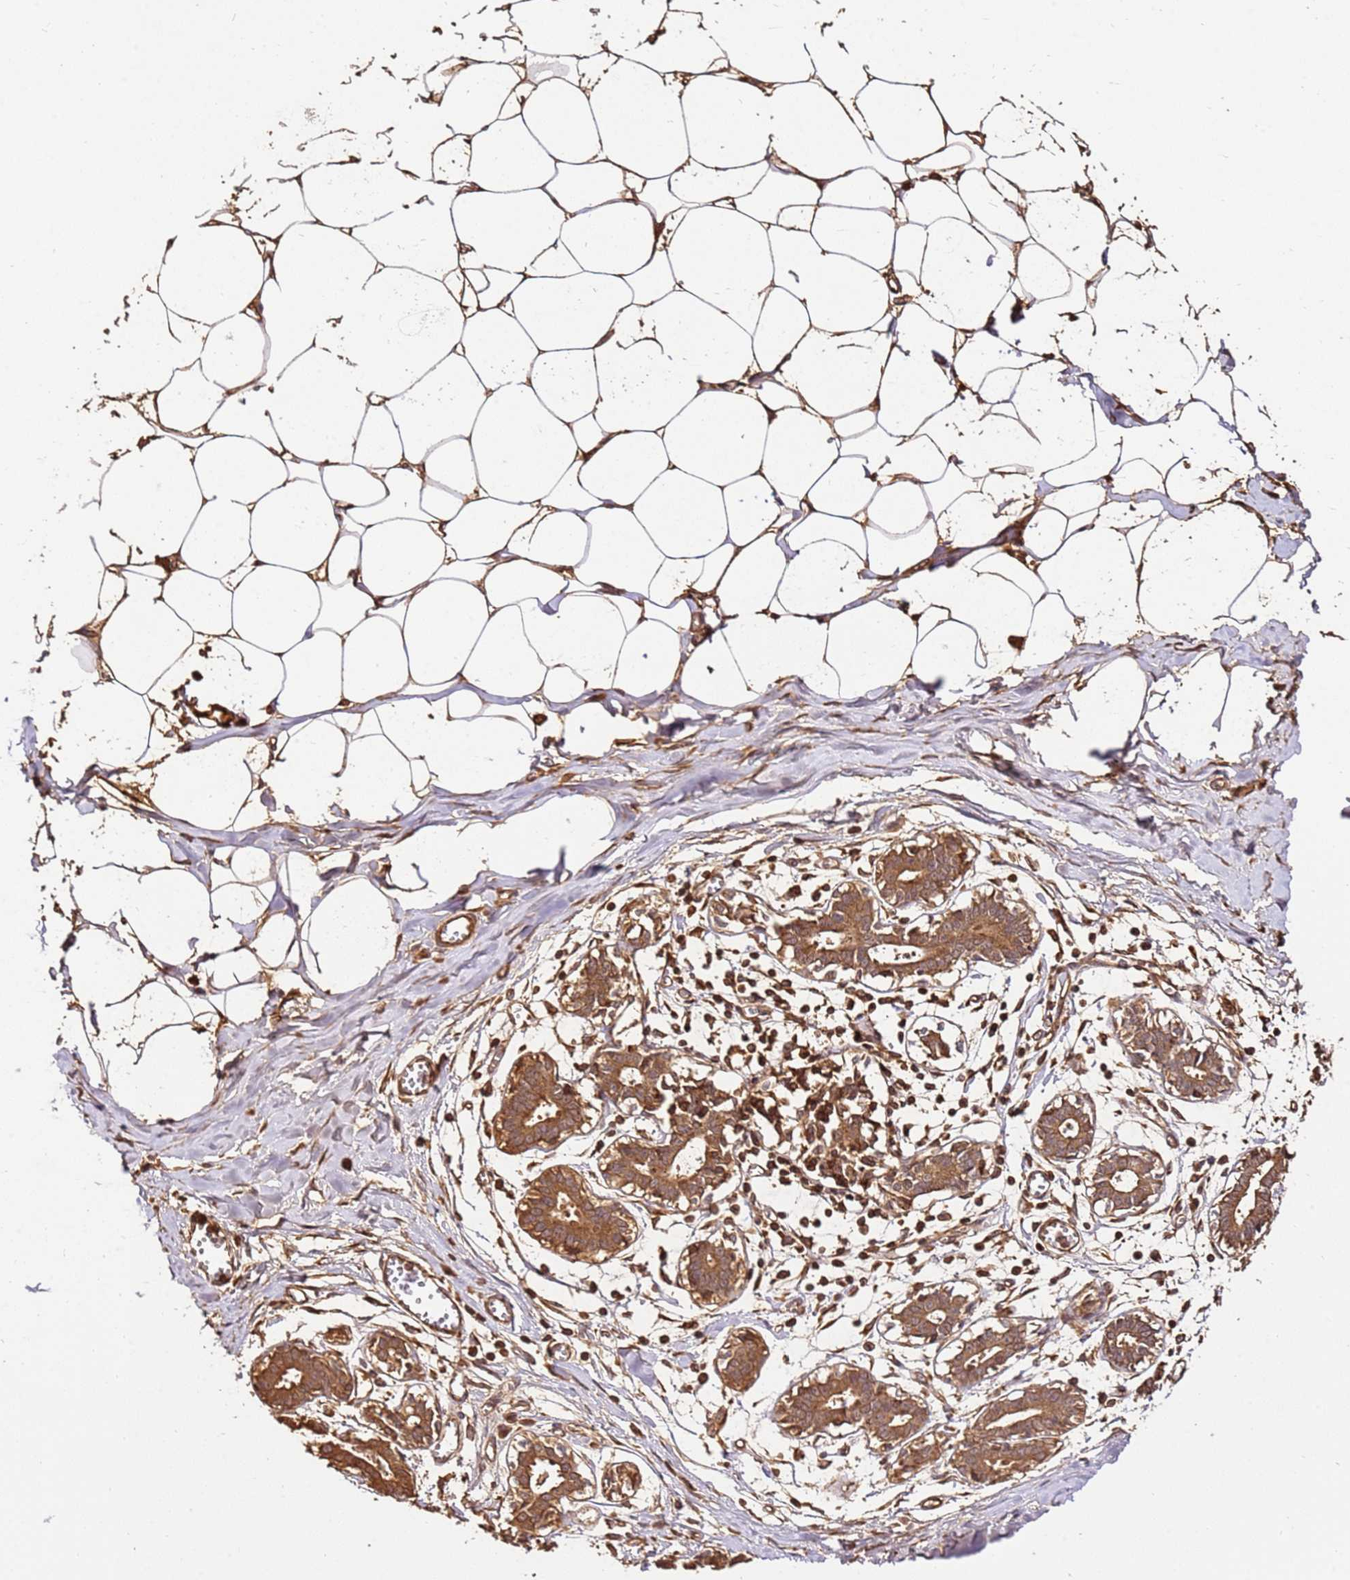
{"staining": {"intensity": "moderate", "quantity": ">75%", "location": "cytoplasmic/membranous"}, "tissue": "breast", "cell_type": "Adipocytes", "image_type": "normal", "snomed": [{"axis": "morphology", "description": "Normal tissue, NOS"}, {"axis": "topography", "description": "Breast"}], "caption": "Immunohistochemistry (IHC) histopathology image of unremarkable breast: breast stained using immunohistochemistry (IHC) displays medium levels of moderate protein expression localized specifically in the cytoplasmic/membranous of adipocytes, appearing as a cytoplasmic/membranous brown color.", "gene": "KATNAL2", "patient": {"sex": "female", "age": 27}}